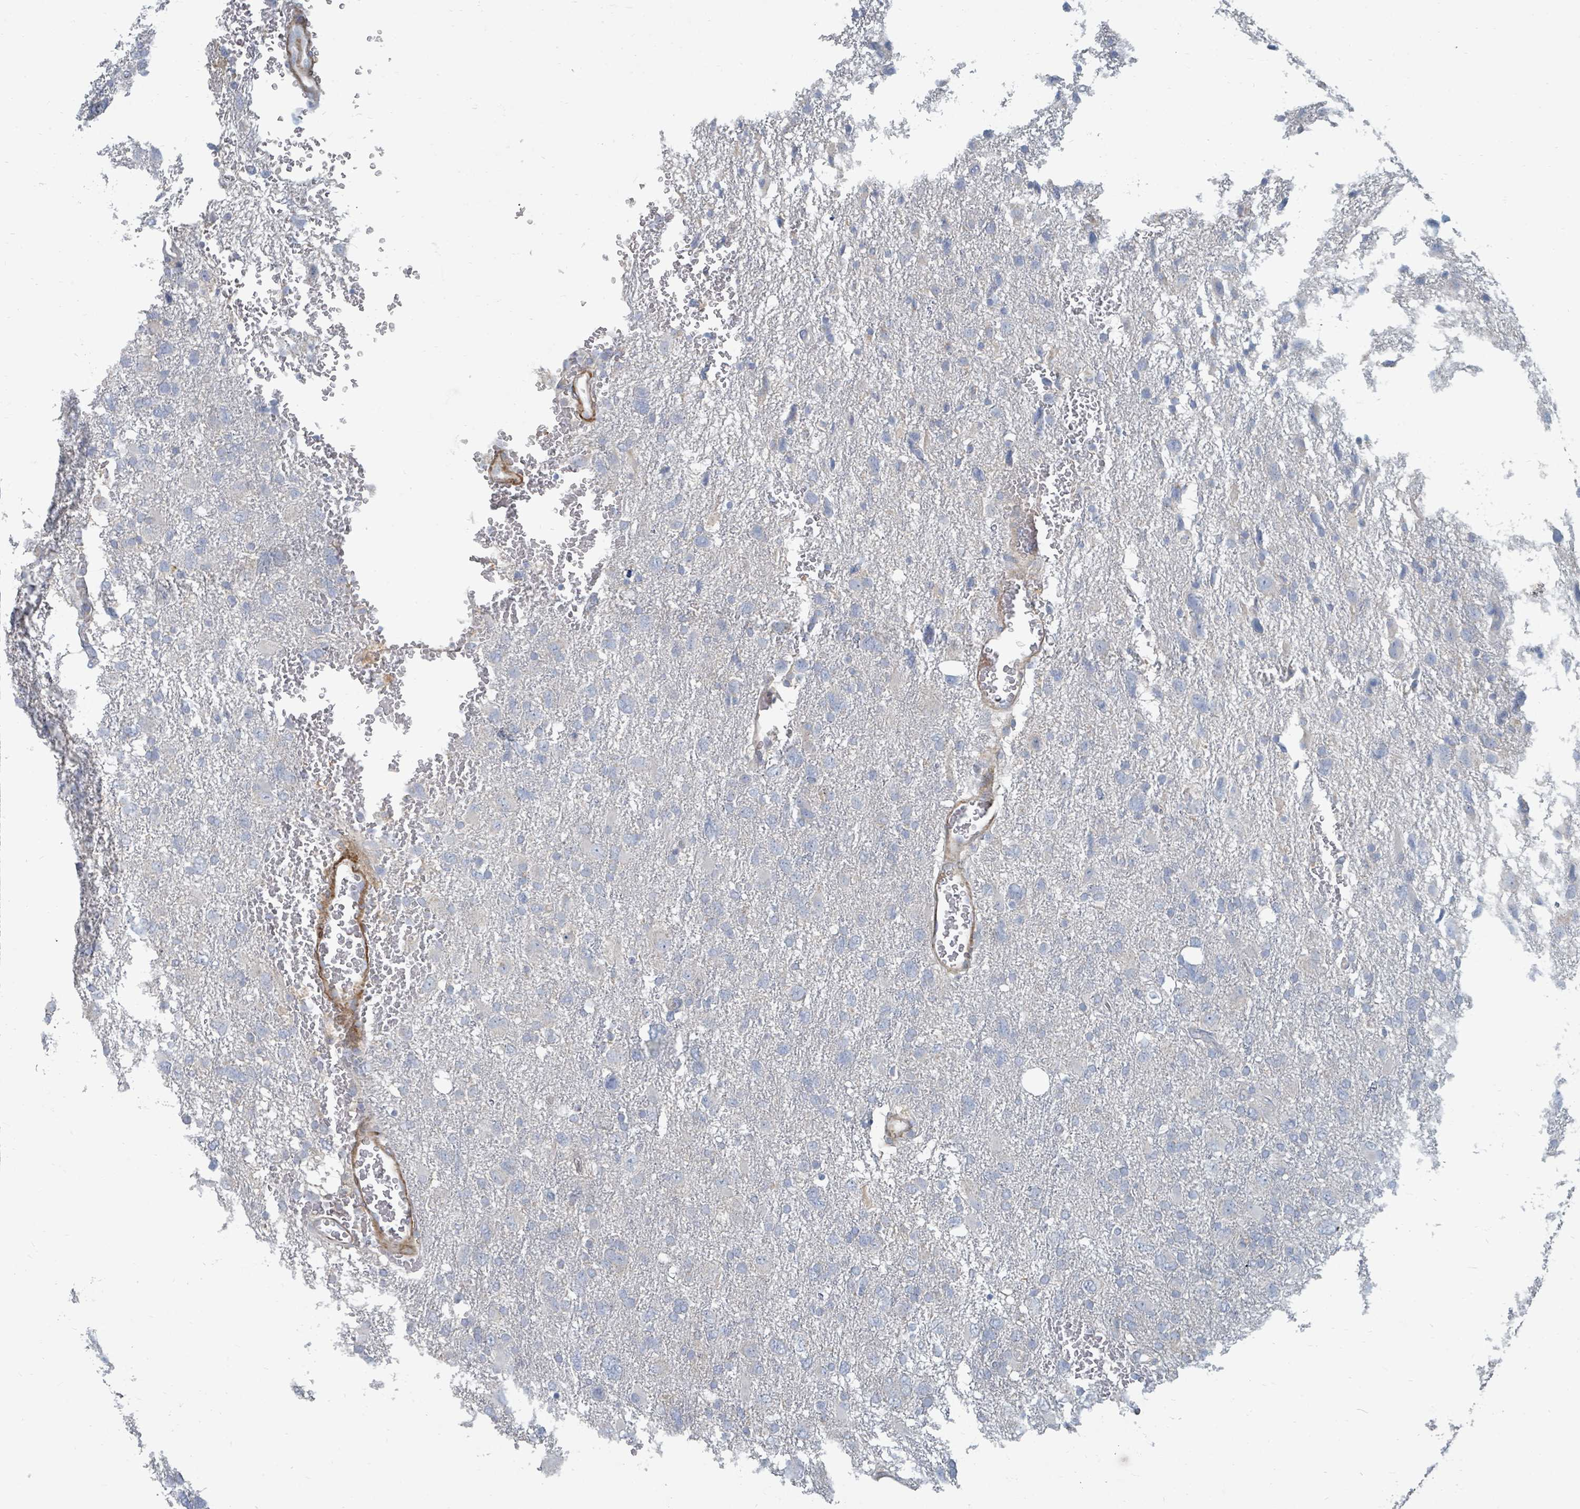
{"staining": {"intensity": "negative", "quantity": "none", "location": "none"}, "tissue": "glioma", "cell_type": "Tumor cells", "image_type": "cancer", "snomed": [{"axis": "morphology", "description": "Glioma, malignant, High grade"}, {"axis": "topography", "description": "Brain"}], "caption": "Tumor cells are negative for brown protein staining in glioma. (DAB immunohistochemistry visualized using brightfield microscopy, high magnification).", "gene": "ARGFX", "patient": {"sex": "male", "age": 61}}